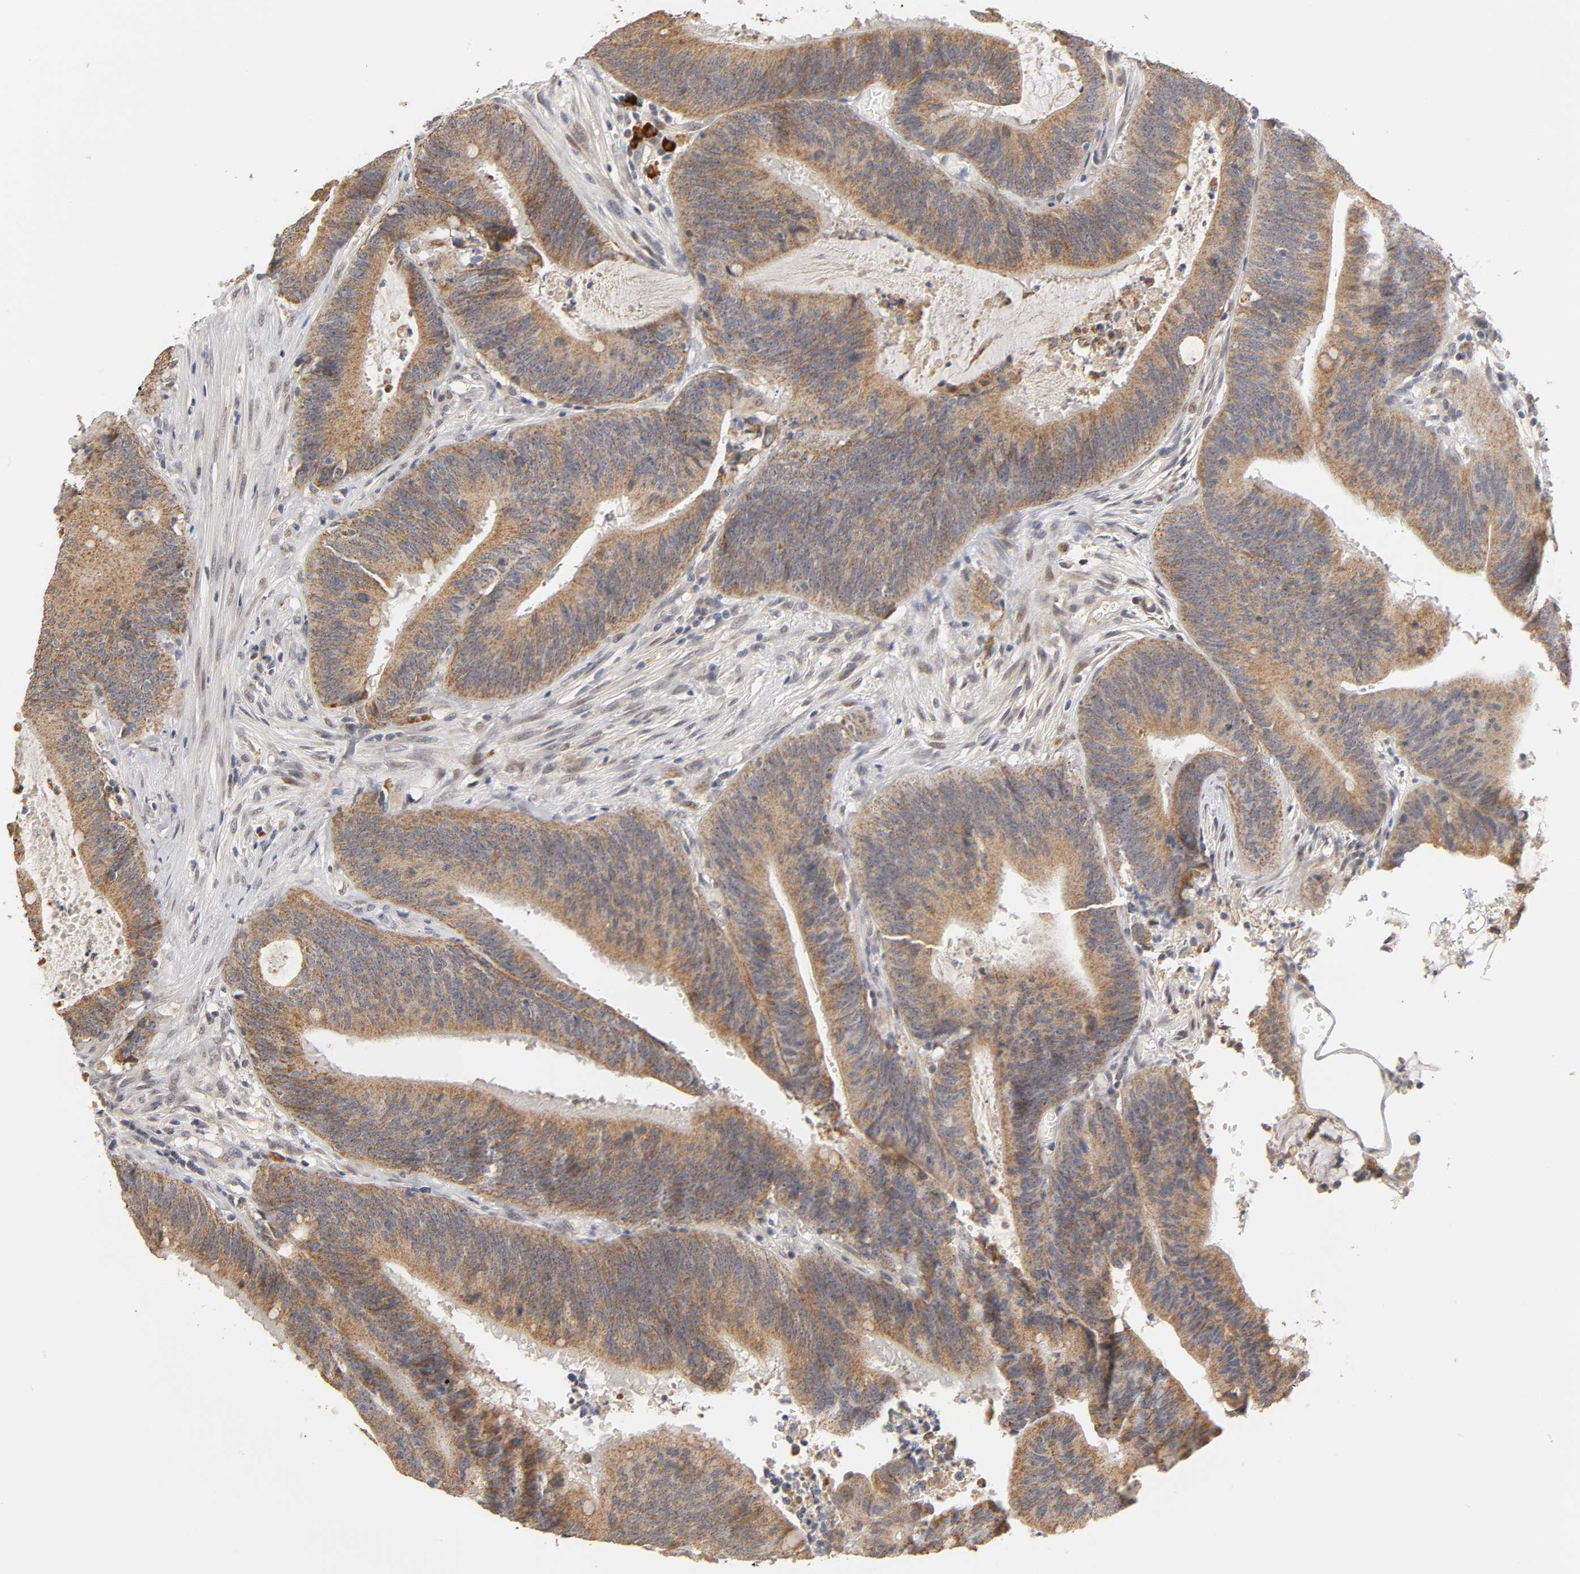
{"staining": {"intensity": "moderate", "quantity": ">75%", "location": "cytoplasmic/membranous"}, "tissue": "colorectal cancer", "cell_type": "Tumor cells", "image_type": "cancer", "snomed": [{"axis": "morphology", "description": "Adenocarcinoma, NOS"}, {"axis": "topography", "description": "Rectum"}], "caption": "Tumor cells demonstrate medium levels of moderate cytoplasmic/membranous positivity in approximately >75% of cells in human colorectal cancer (adenocarcinoma). (brown staining indicates protein expression, while blue staining denotes nuclei).", "gene": "GSTZ1", "patient": {"sex": "female", "age": 66}}